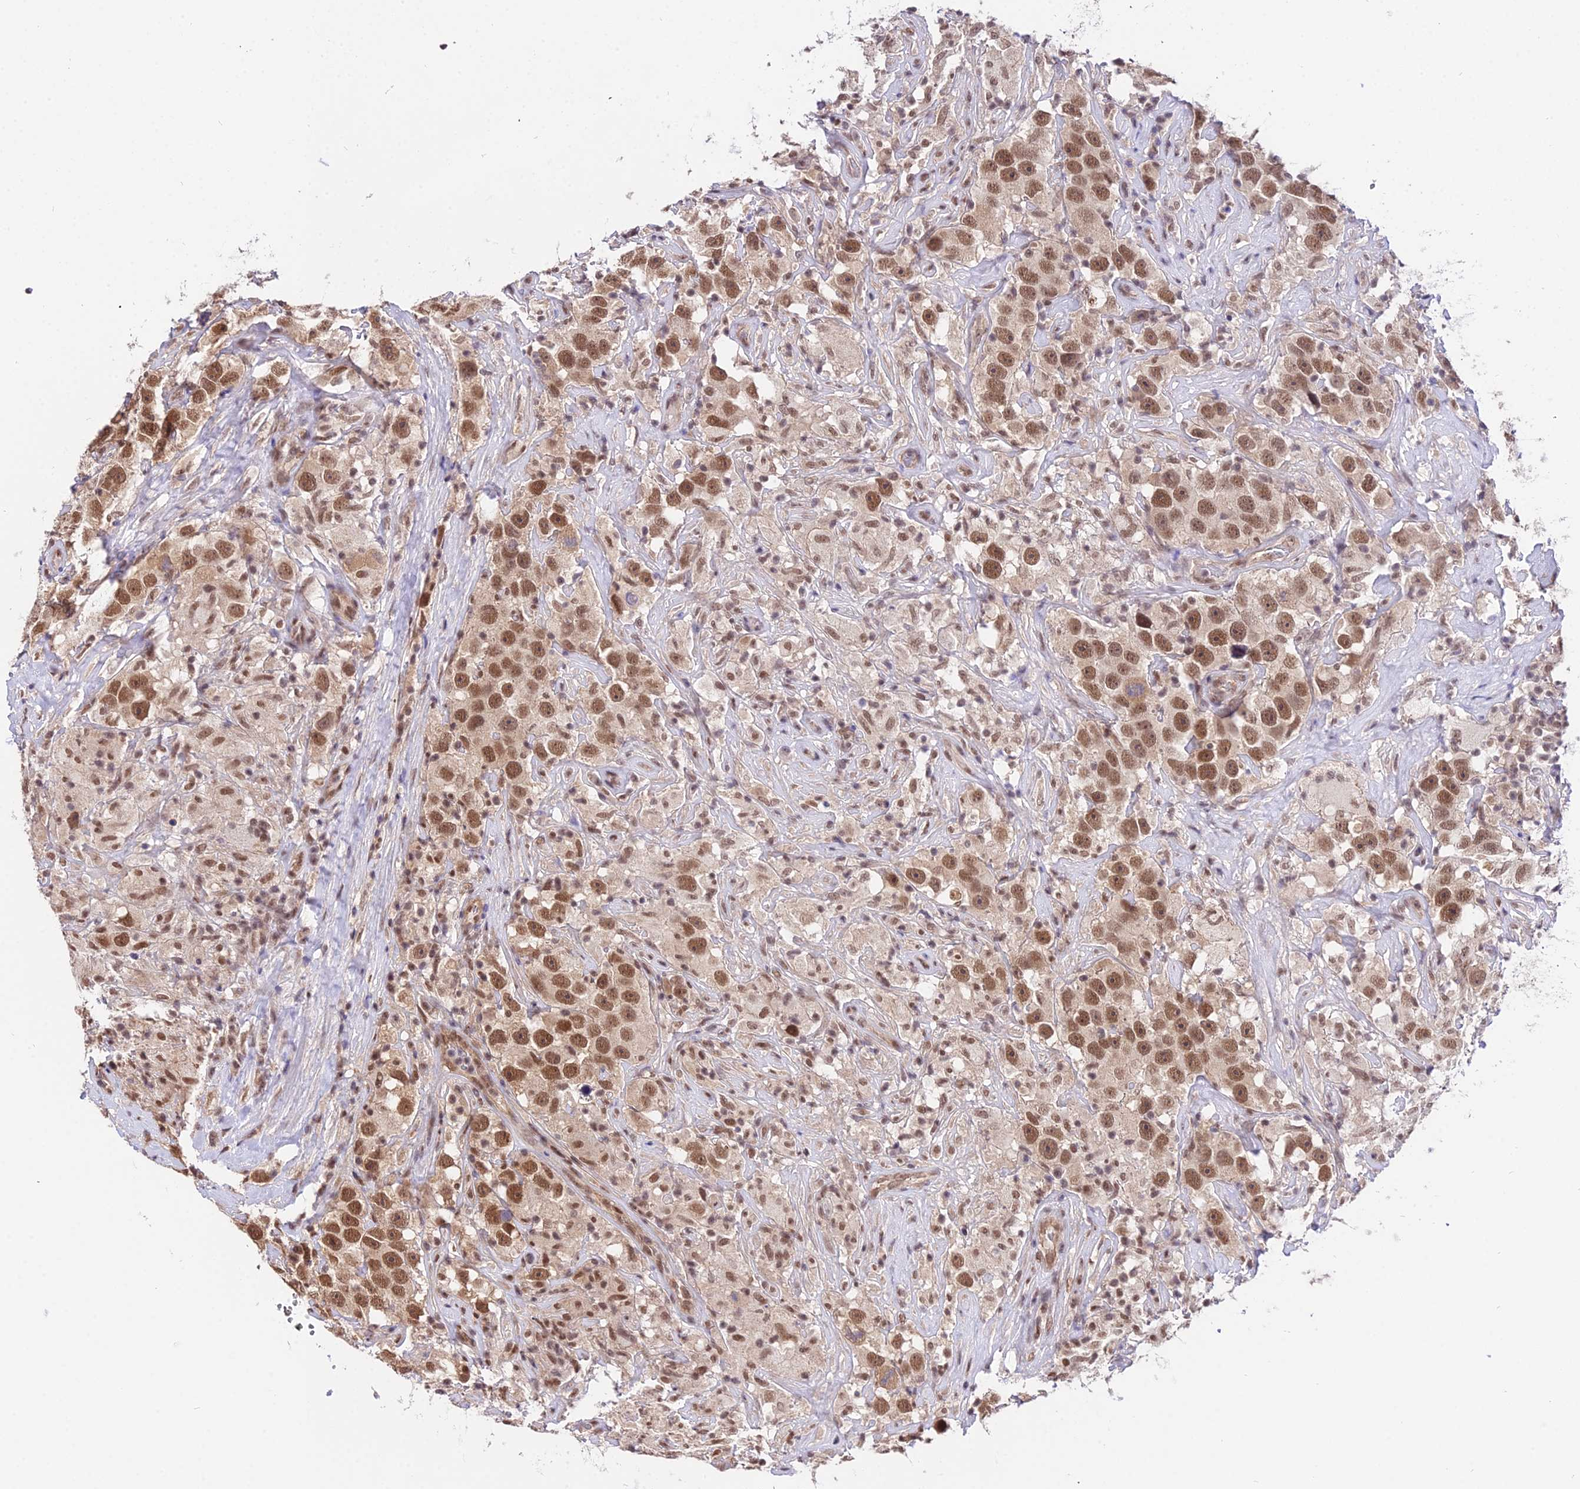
{"staining": {"intensity": "moderate", "quantity": ">75%", "location": "nuclear"}, "tissue": "testis cancer", "cell_type": "Tumor cells", "image_type": "cancer", "snomed": [{"axis": "morphology", "description": "Seminoma, NOS"}, {"axis": "topography", "description": "Testis"}], "caption": "Moderate nuclear positivity is identified in approximately >75% of tumor cells in seminoma (testis).", "gene": "POLR2I", "patient": {"sex": "male", "age": 49}}